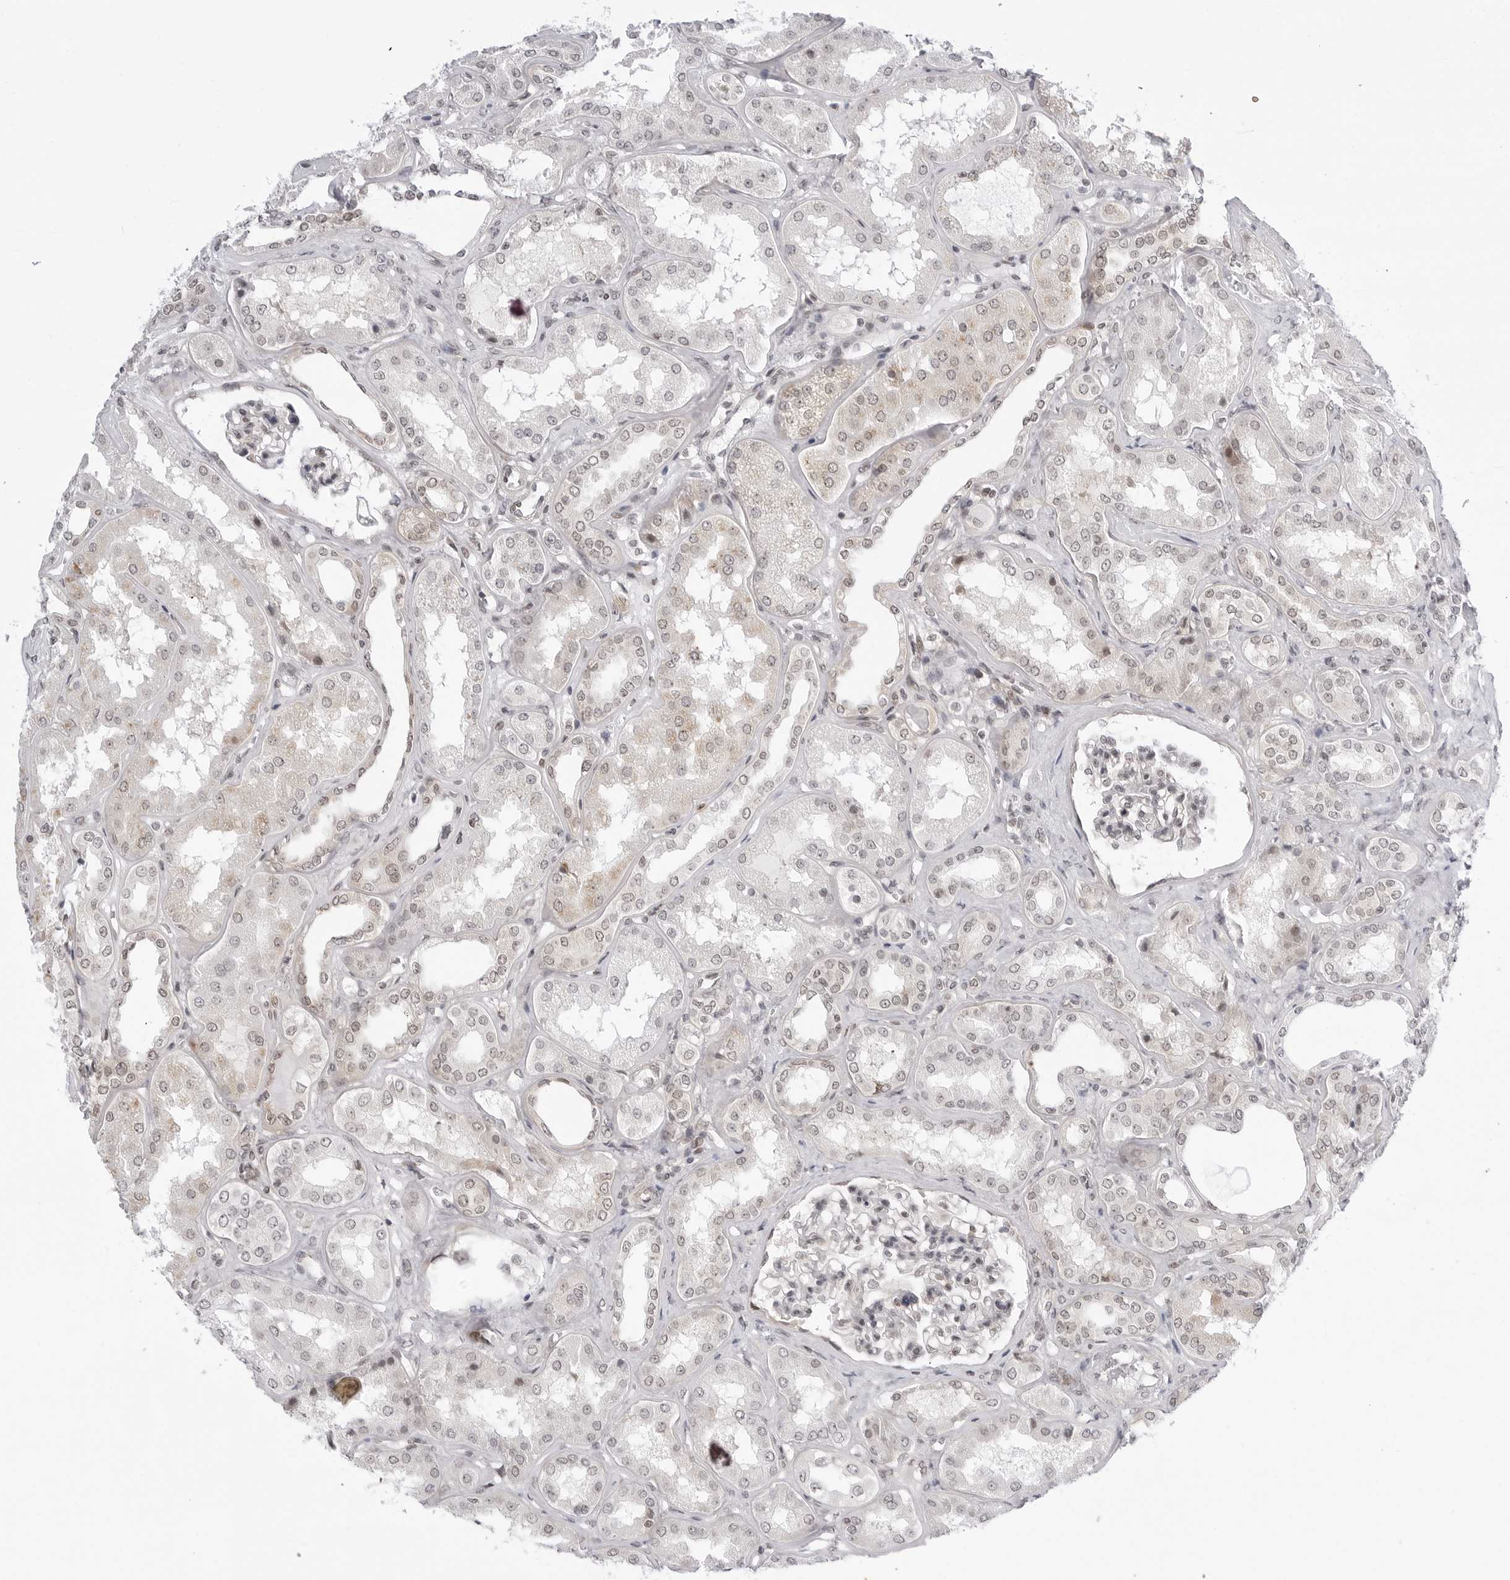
{"staining": {"intensity": "weak", "quantity": "25%-75%", "location": "nuclear"}, "tissue": "kidney", "cell_type": "Cells in glomeruli", "image_type": "normal", "snomed": [{"axis": "morphology", "description": "Normal tissue, NOS"}, {"axis": "topography", "description": "Kidney"}], "caption": "Immunohistochemical staining of normal kidney reveals weak nuclear protein positivity in about 25%-75% of cells in glomeruli. (Brightfield microscopy of DAB IHC at high magnification).", "gene": "PPP2R5C", "patient": {"sex": "female", "age": 56}}